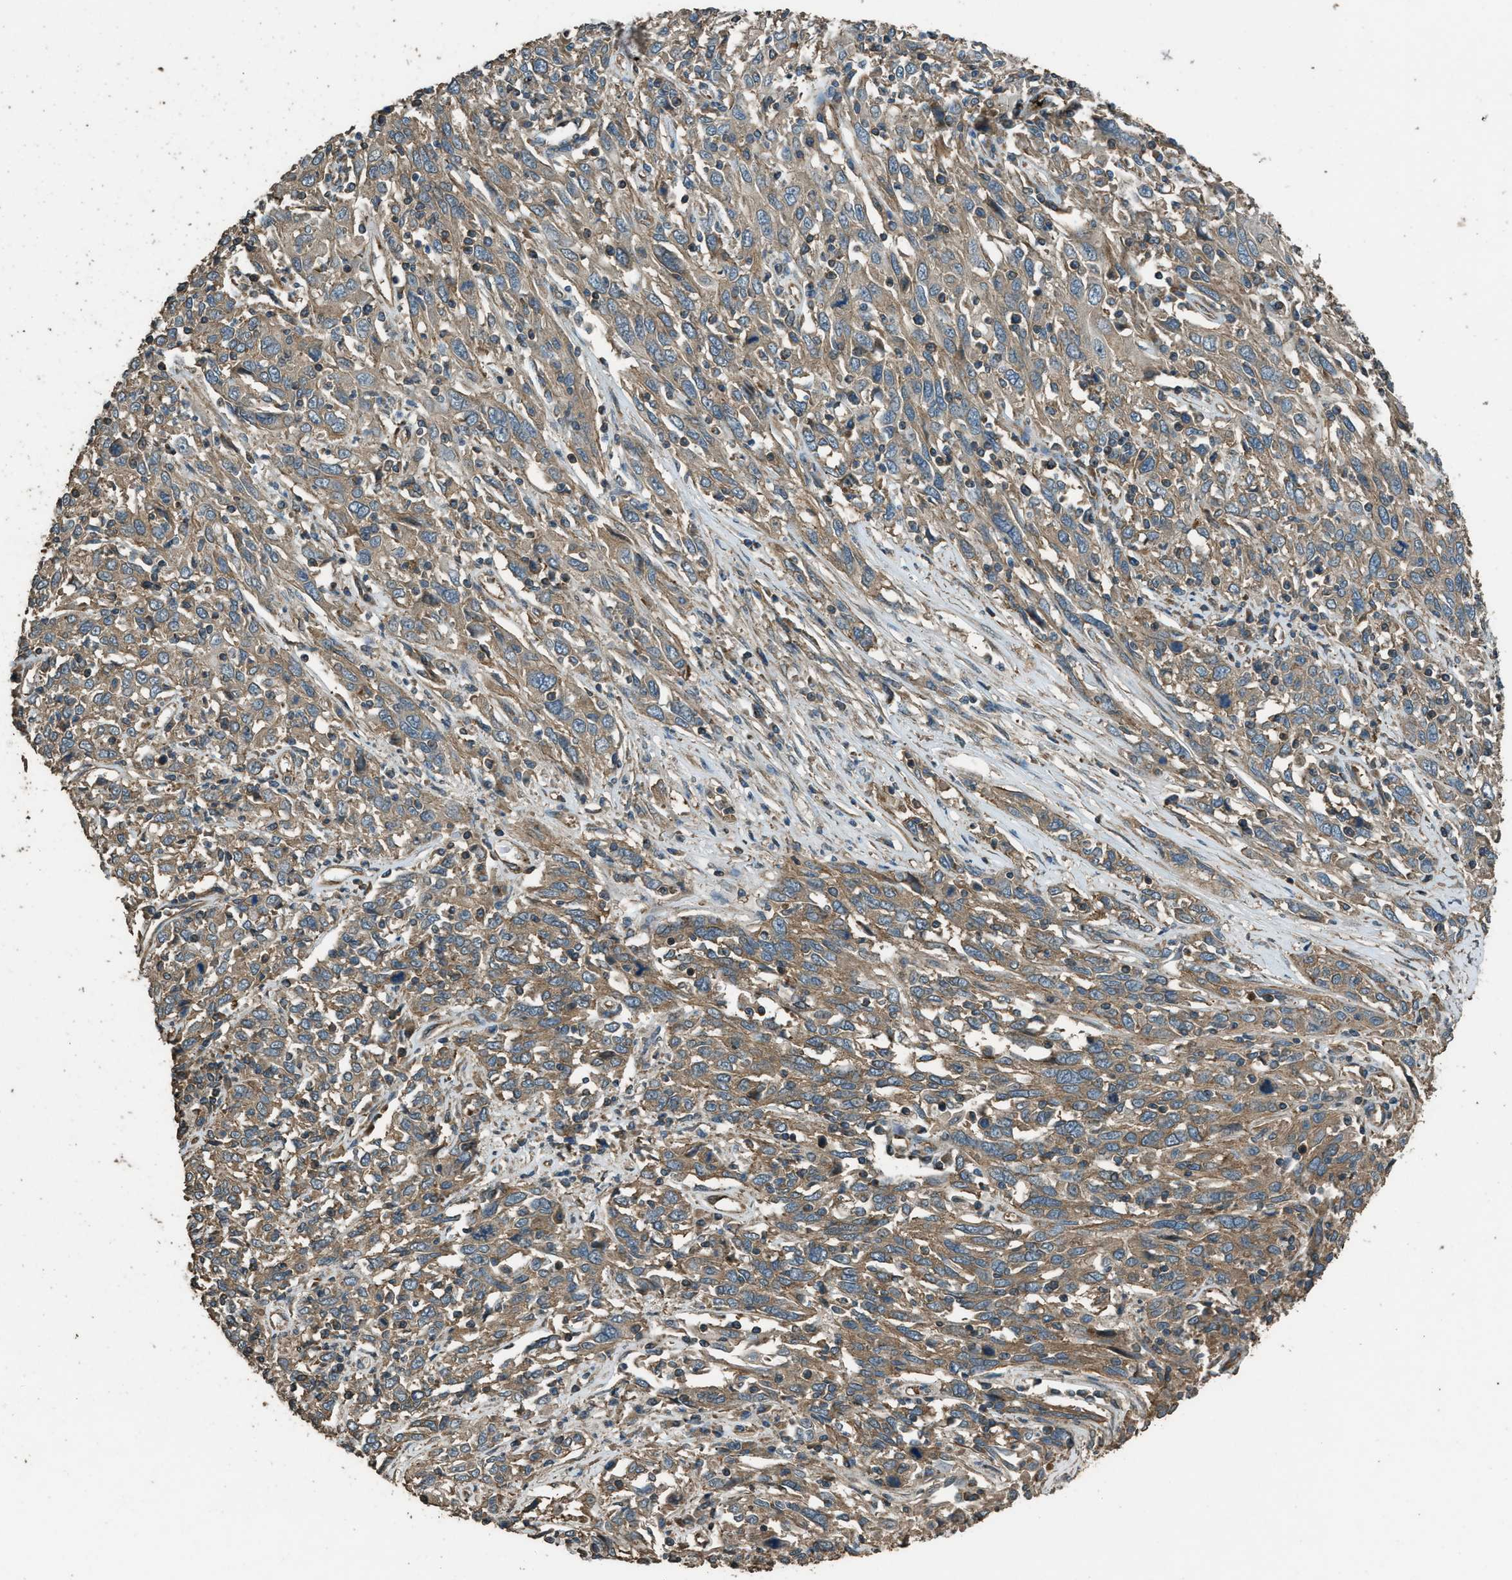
{"staining": {"intensity": "moderate", "quantity": ">75%", "location": "cytoplasmic/membranous"}, "tissue": "cervical cancer", "cell_type": "Tumor cells", "image_type": "cancer", "snomed": [{"axis": "morphology", "description": "Squamous cell carcinoma, NOS"}, {"axis": "topography", "description": "Cervix"}], "caption": "DAB (3,3'-diaminobenzidine) immunohistochemical staining of human cervical squamous cell carcinoma shows moderate cytoplasmic/membranous protein positivity in approximately >75% of tumor cells. (Stains: DAB in brown, nuclei in blue, Microscopy: brightfield microscopy at high magnification).", "gene": "MARS1", "patient": {"sex": "female", "age": 46}}